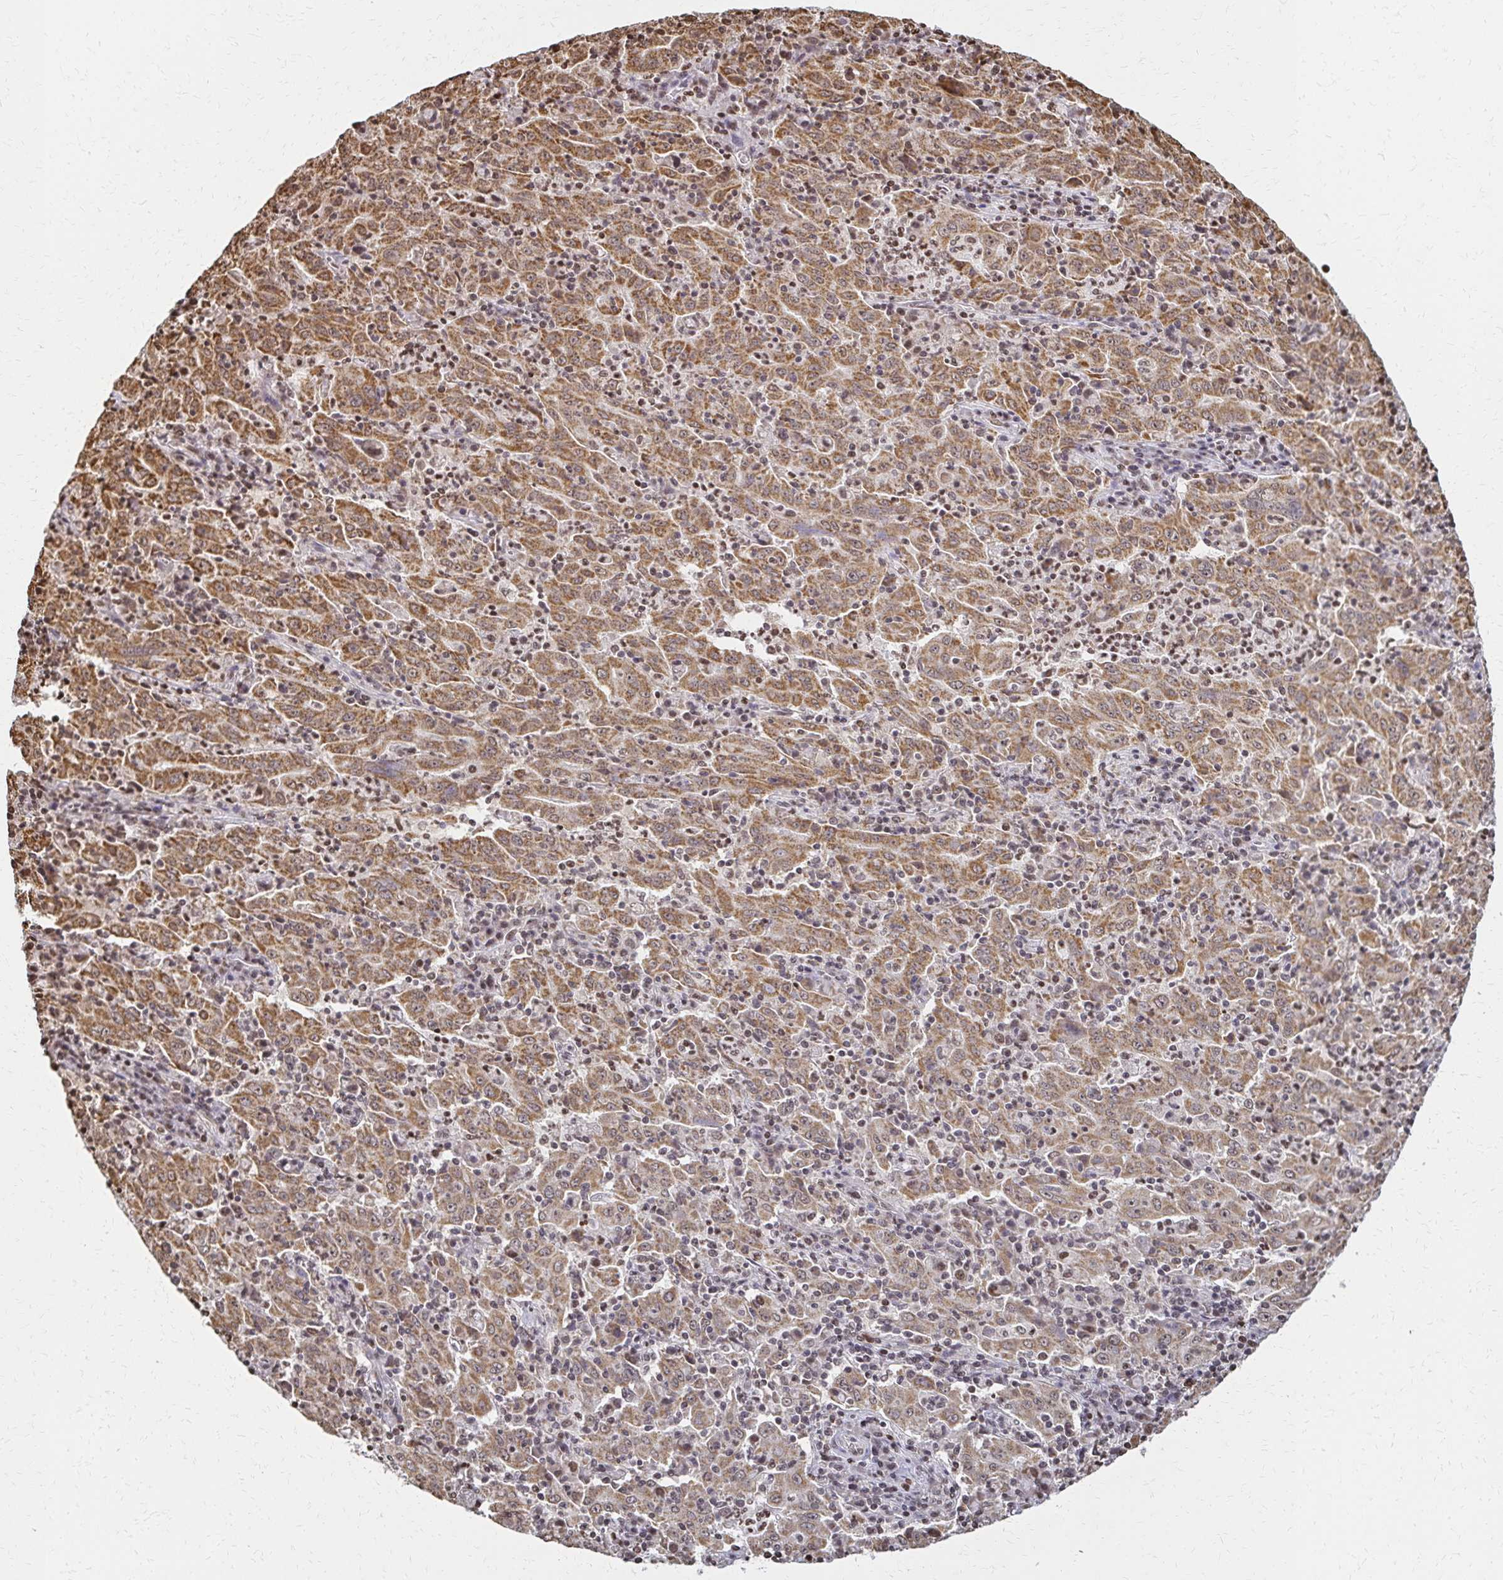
{"staining": {"intensity": "moderate", "quantity": ">75%", "location": "cytoplasmic/membranous"}, "tissue": "pancreatic cancer", "cell_type": "Tumor cells", "image_type": "cancer", "snomed": [{"axis": "morphology", "description": "Adenocarcinoma, NOS"}, {"axis": "topography", "description": "Pancreas"}], "caption": "Immunohistochemical staining of human adenocarcinoma (pancreatic) exhibits moderate cytoplasmic/membranous protein staining in about >75% of tumor cells. (brown staining indicates protein expression, while blue staining denotes nuclei).", "gene": "HOXA9", "patient": {"sex": "male", "age": 63}}